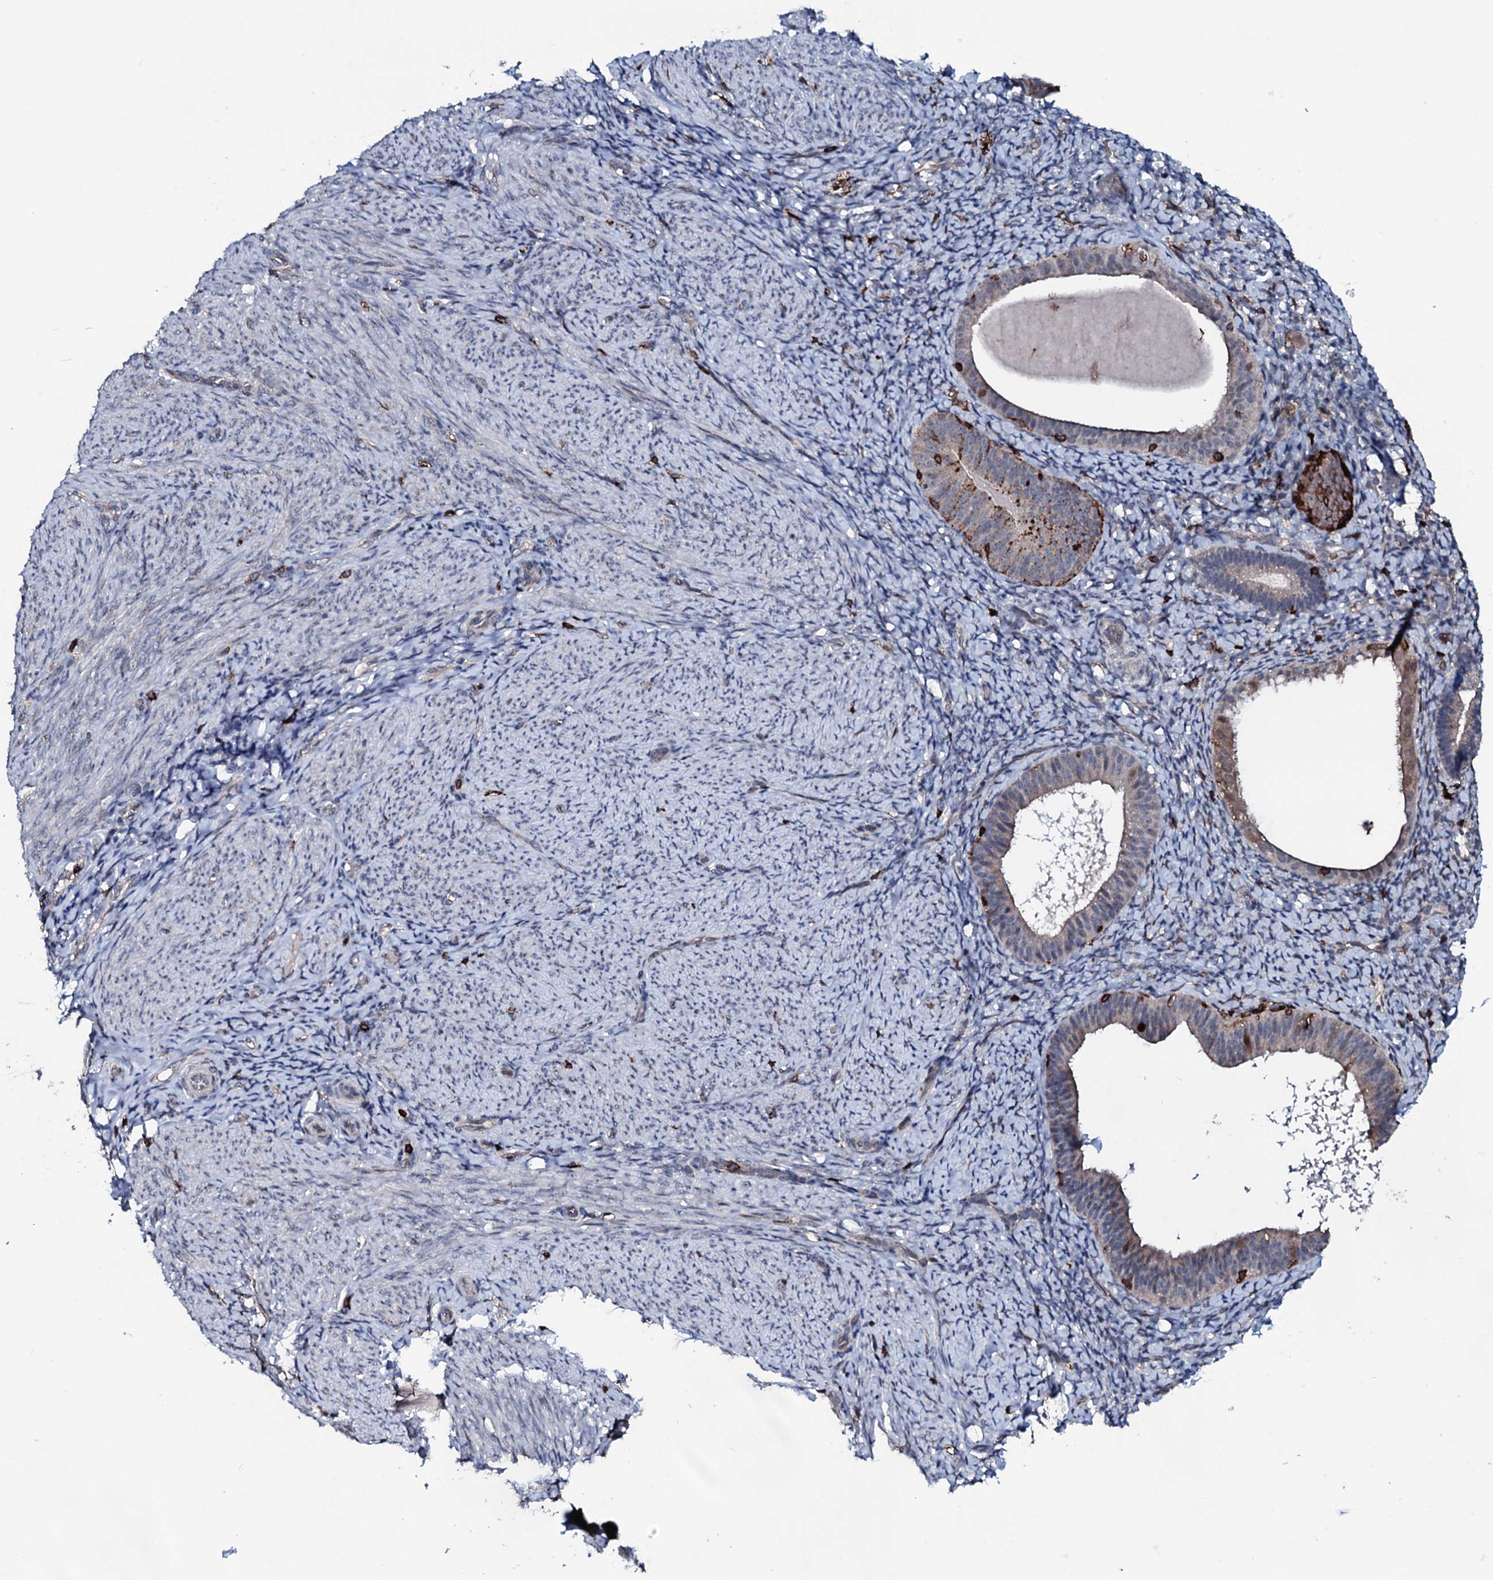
{"staining": {"intensity": "negative", "quantity": "none", "location": "none"}, "tissue": "endometrium", "cell_type": "Cells in endometrial stroma", "image_type": "normal", "snomed": [{"axis": "morphology", "description": "Normal tissue, NOS"}, {"axis": "topography", "description": "Endometrium"}], "caption": "The micrograph shows no significant expression in cells in endometrial stroma of endometrium.", "gene": "OGFOD2", "patient": {"sex": "female", "age": 65}}